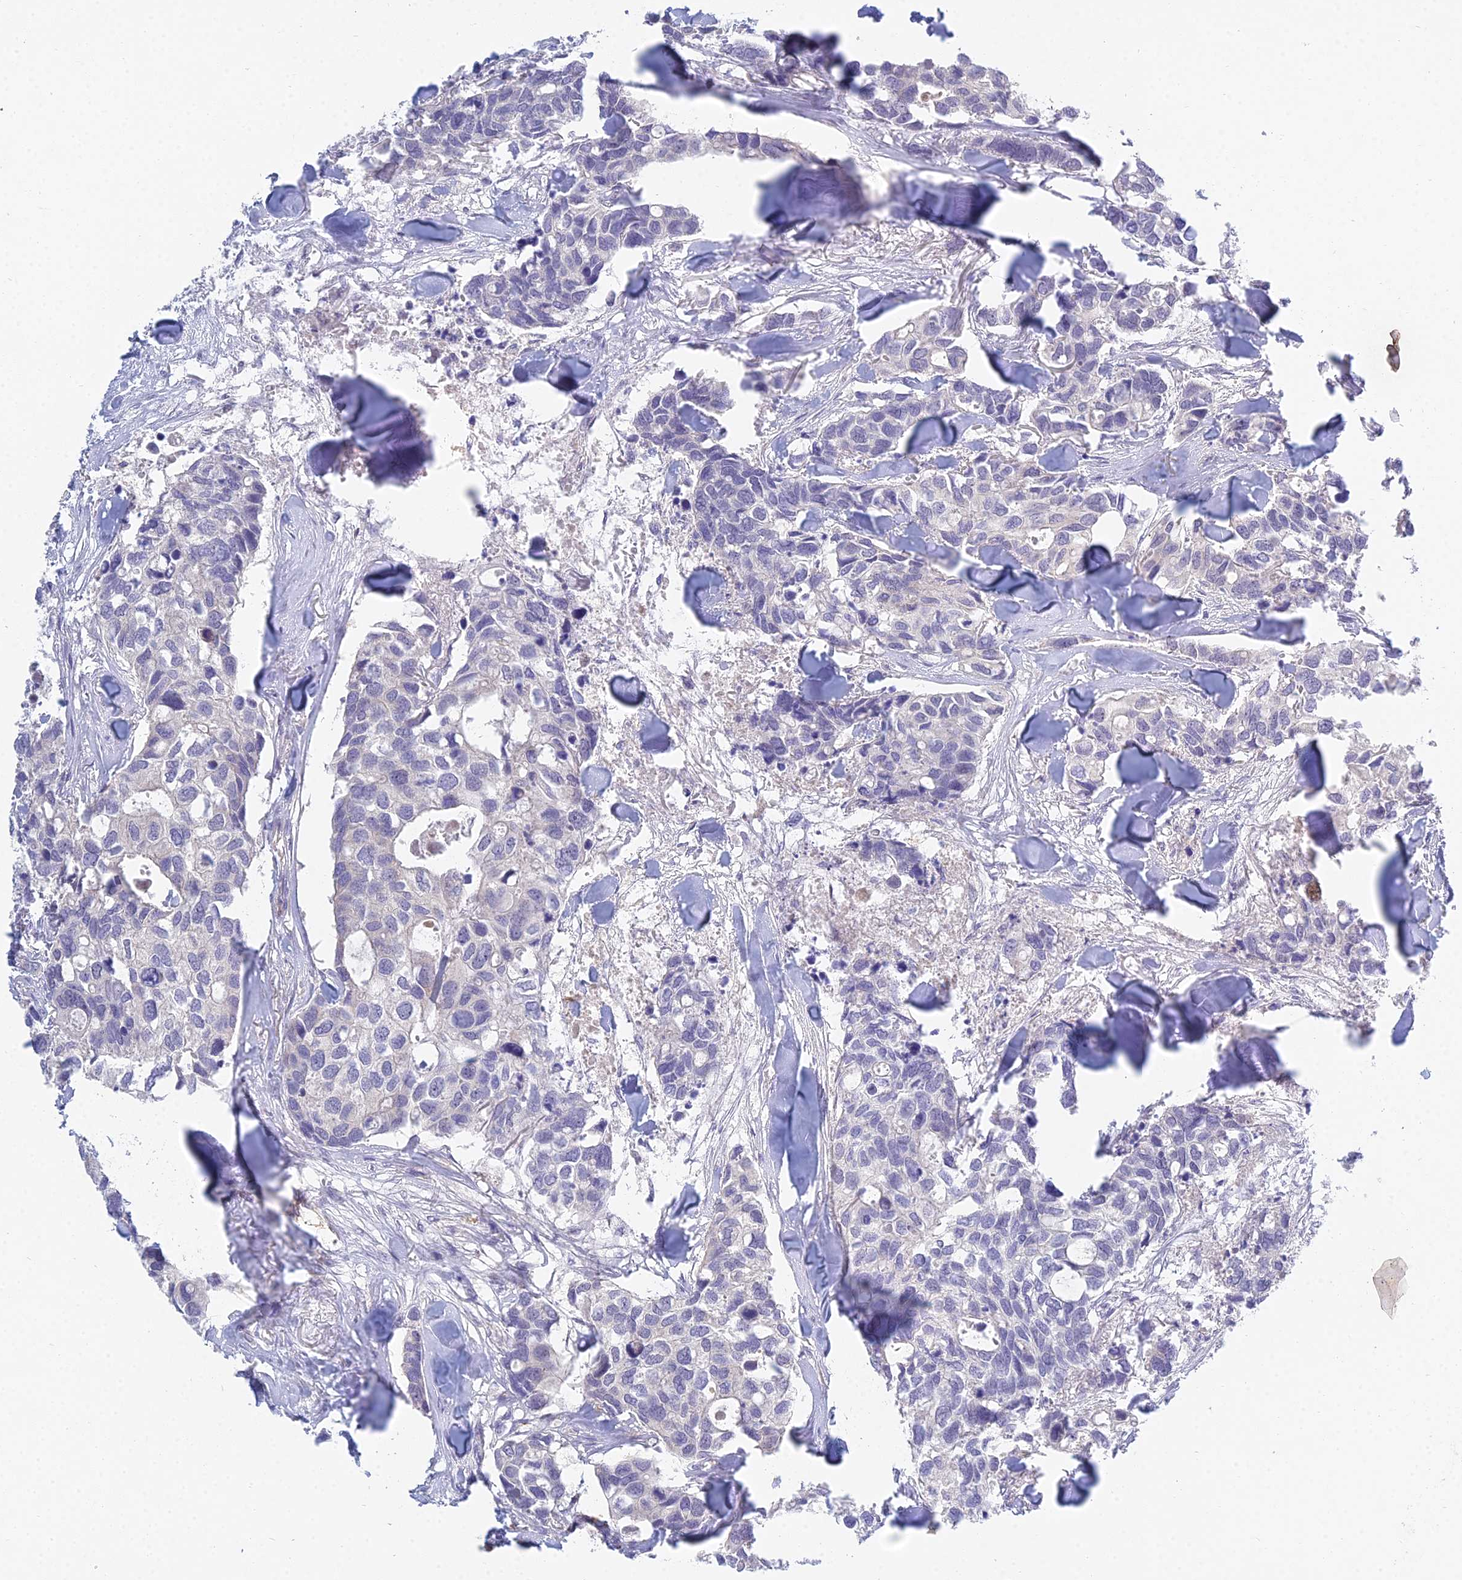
{"staining": {"intensity": "negative", "quantity": "none", "location": "none"}, "tissue": "breast cancer", "cell_type": "Tumor cells", "image_type": "cancer", "snomed": [{"axis": "morphology", "description": "Duct carcinoma"}, {"axis": "topography", "description": "Breast"}], "caption": "The photomicrograph shows no significant positivity in tumor cells of intraductal carcinoma (breast). (Brightfield microscopy of DAB IHC at high magnification).", "gene": "METTL26", "patient": {"sex": "female", "age": 83}}